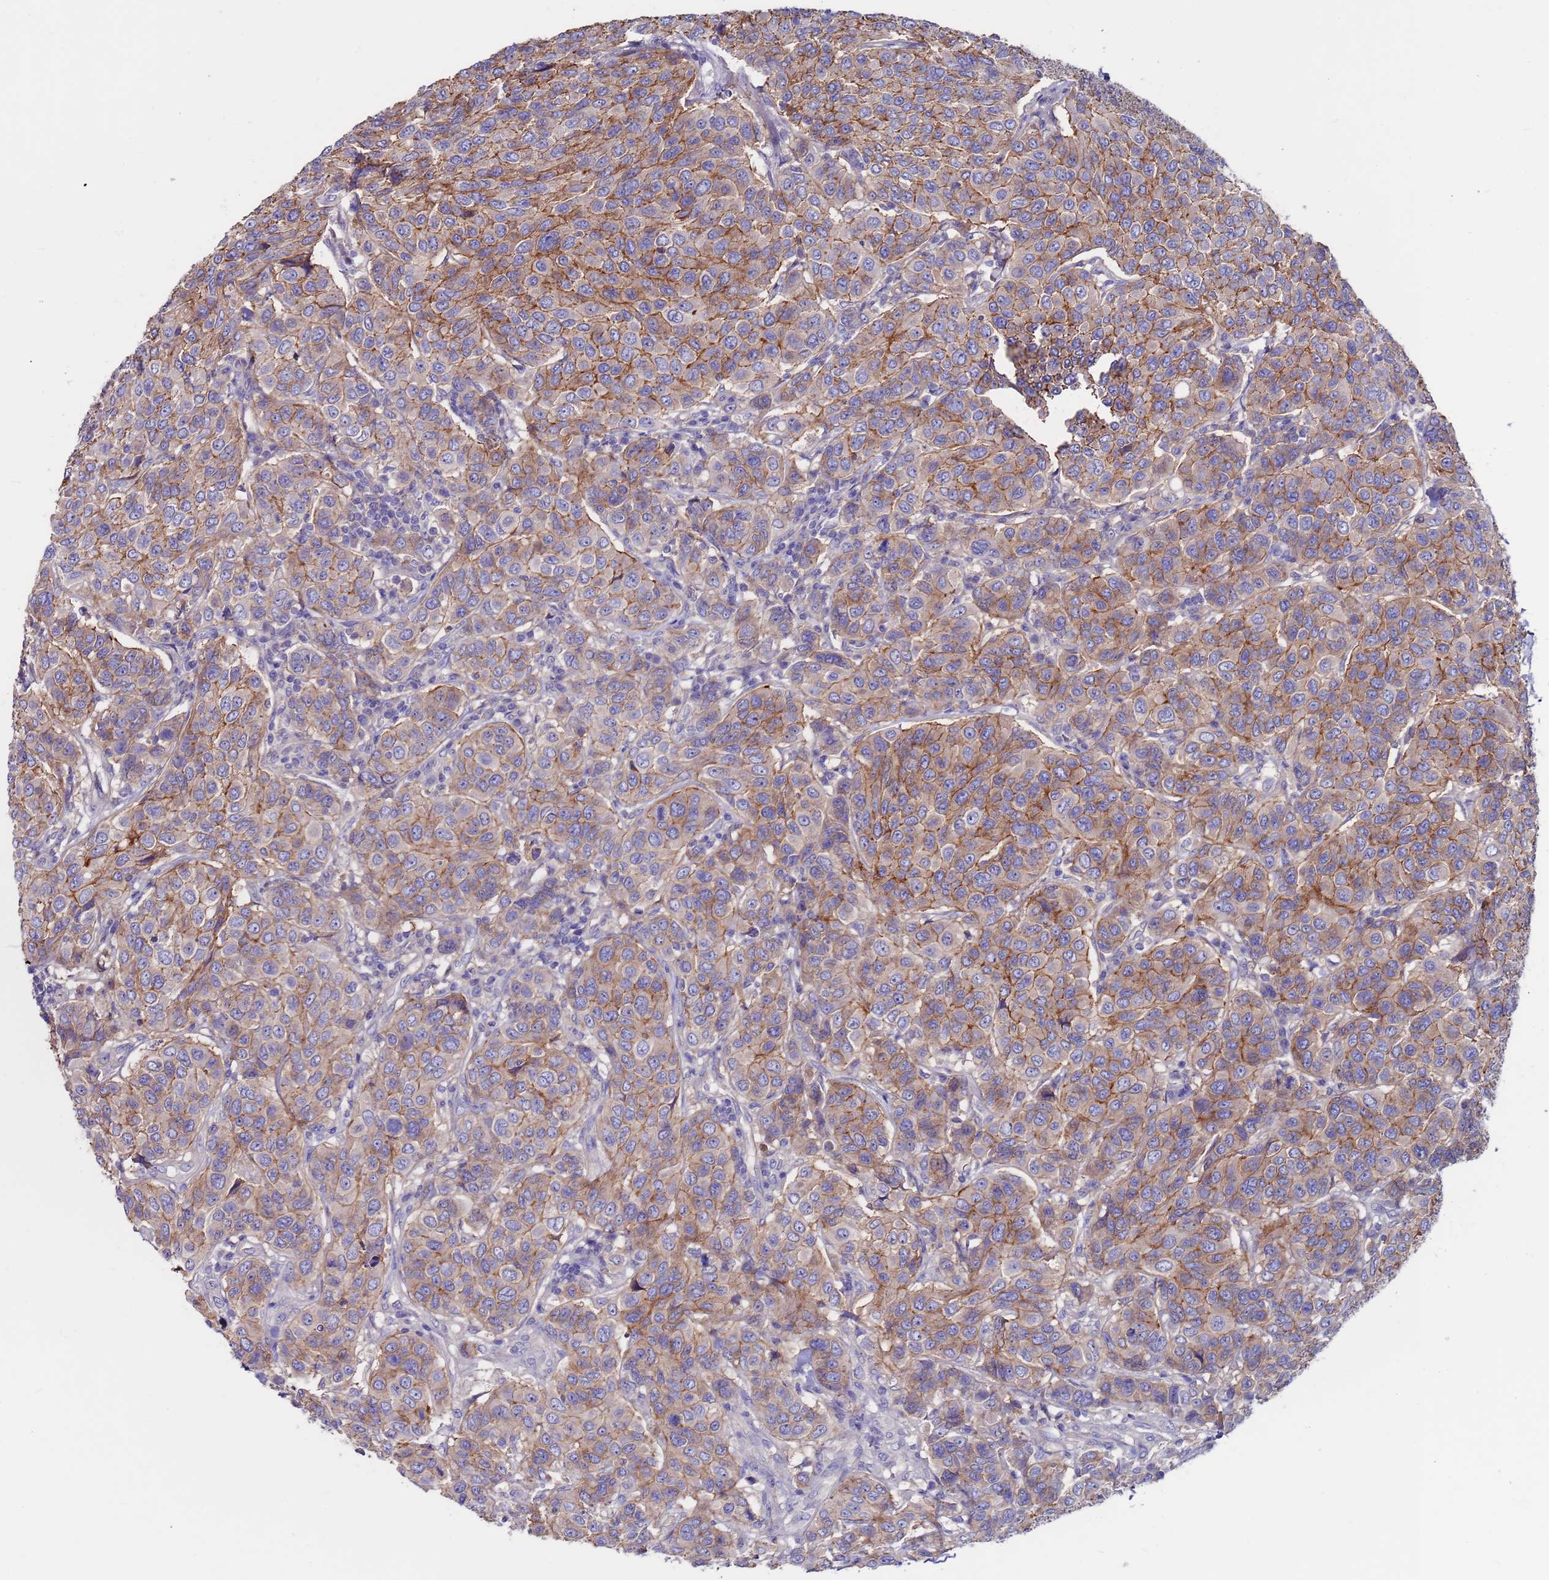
{"staining": {"intensity": "moderate", "quantity": ">75%", "location": "cytoplasmic/membranous"}, "tissue": "breast cancer", "cell_type": "Tumor cells", "image_type": "cancer", "snomed": [{"axis": "morphology", "description": "Duct carcinoma"}, {"axis": "topography", "description": "Breast"}], "caption": "DAB immunohistochemical staining of breast cancer shows moderate cytoplasmic/membranous protein expression in about >75% of tumor cells.", "gene": "KRTCAP3", "patient": {"sex": "female", "age": 55}}